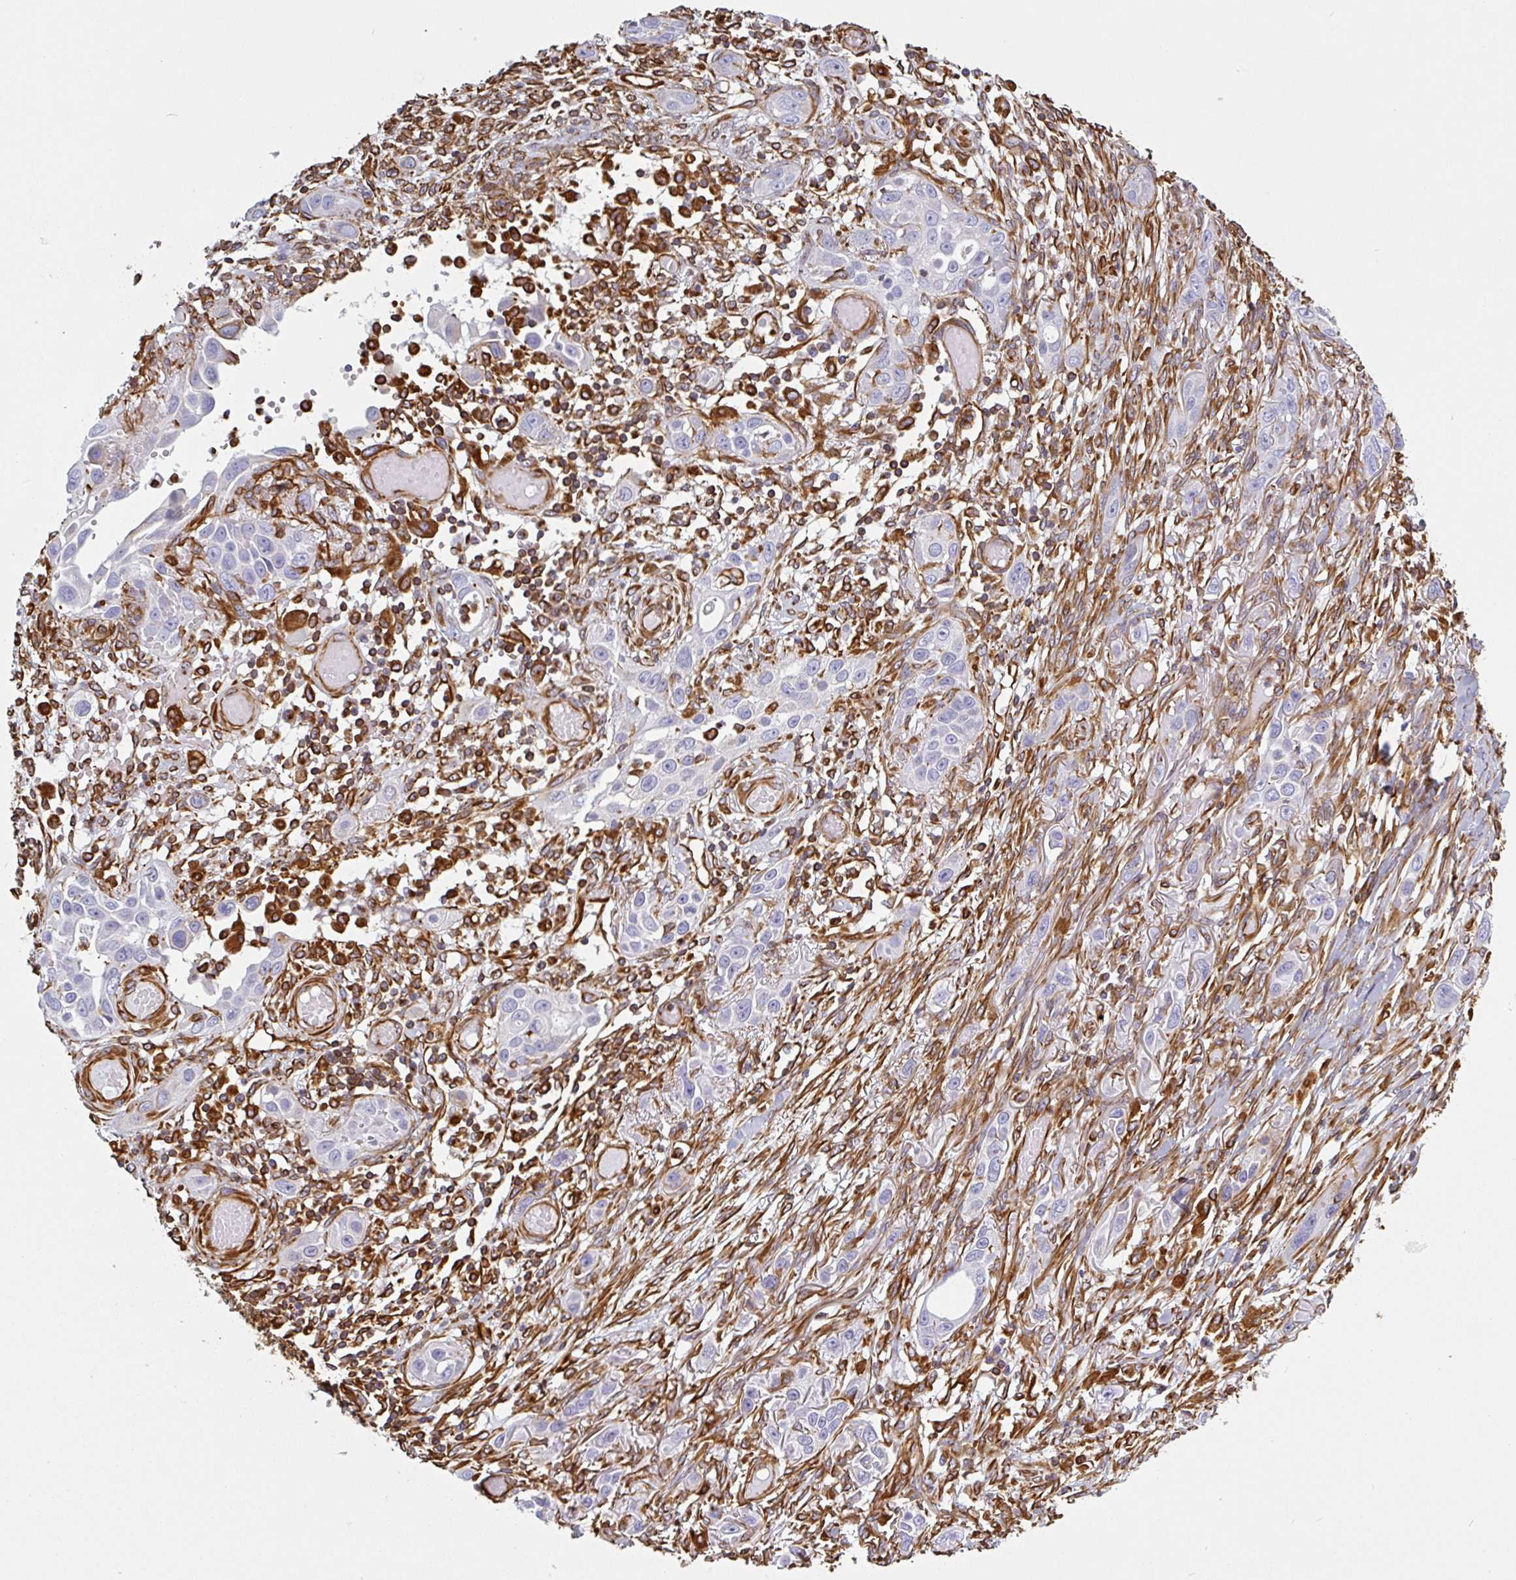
{"staining": {"intensity": "negative", "quantity": "none", "location": "none"}, "tissue": "skin cancer", "cell_type": "Tumor cells", "image_type": "cancer", "snomed": [{"axis": "morphology", "description": "Squamous cell carcinoma, NOS"}, {"axis": "topography", "description": "Skin"}], "caption": "IHC of squamous cell carcinoma (skin) displays no staining in tumor cells.", "gene": "PPFIA1", "patient": {"sex": "female", "age": 69}}